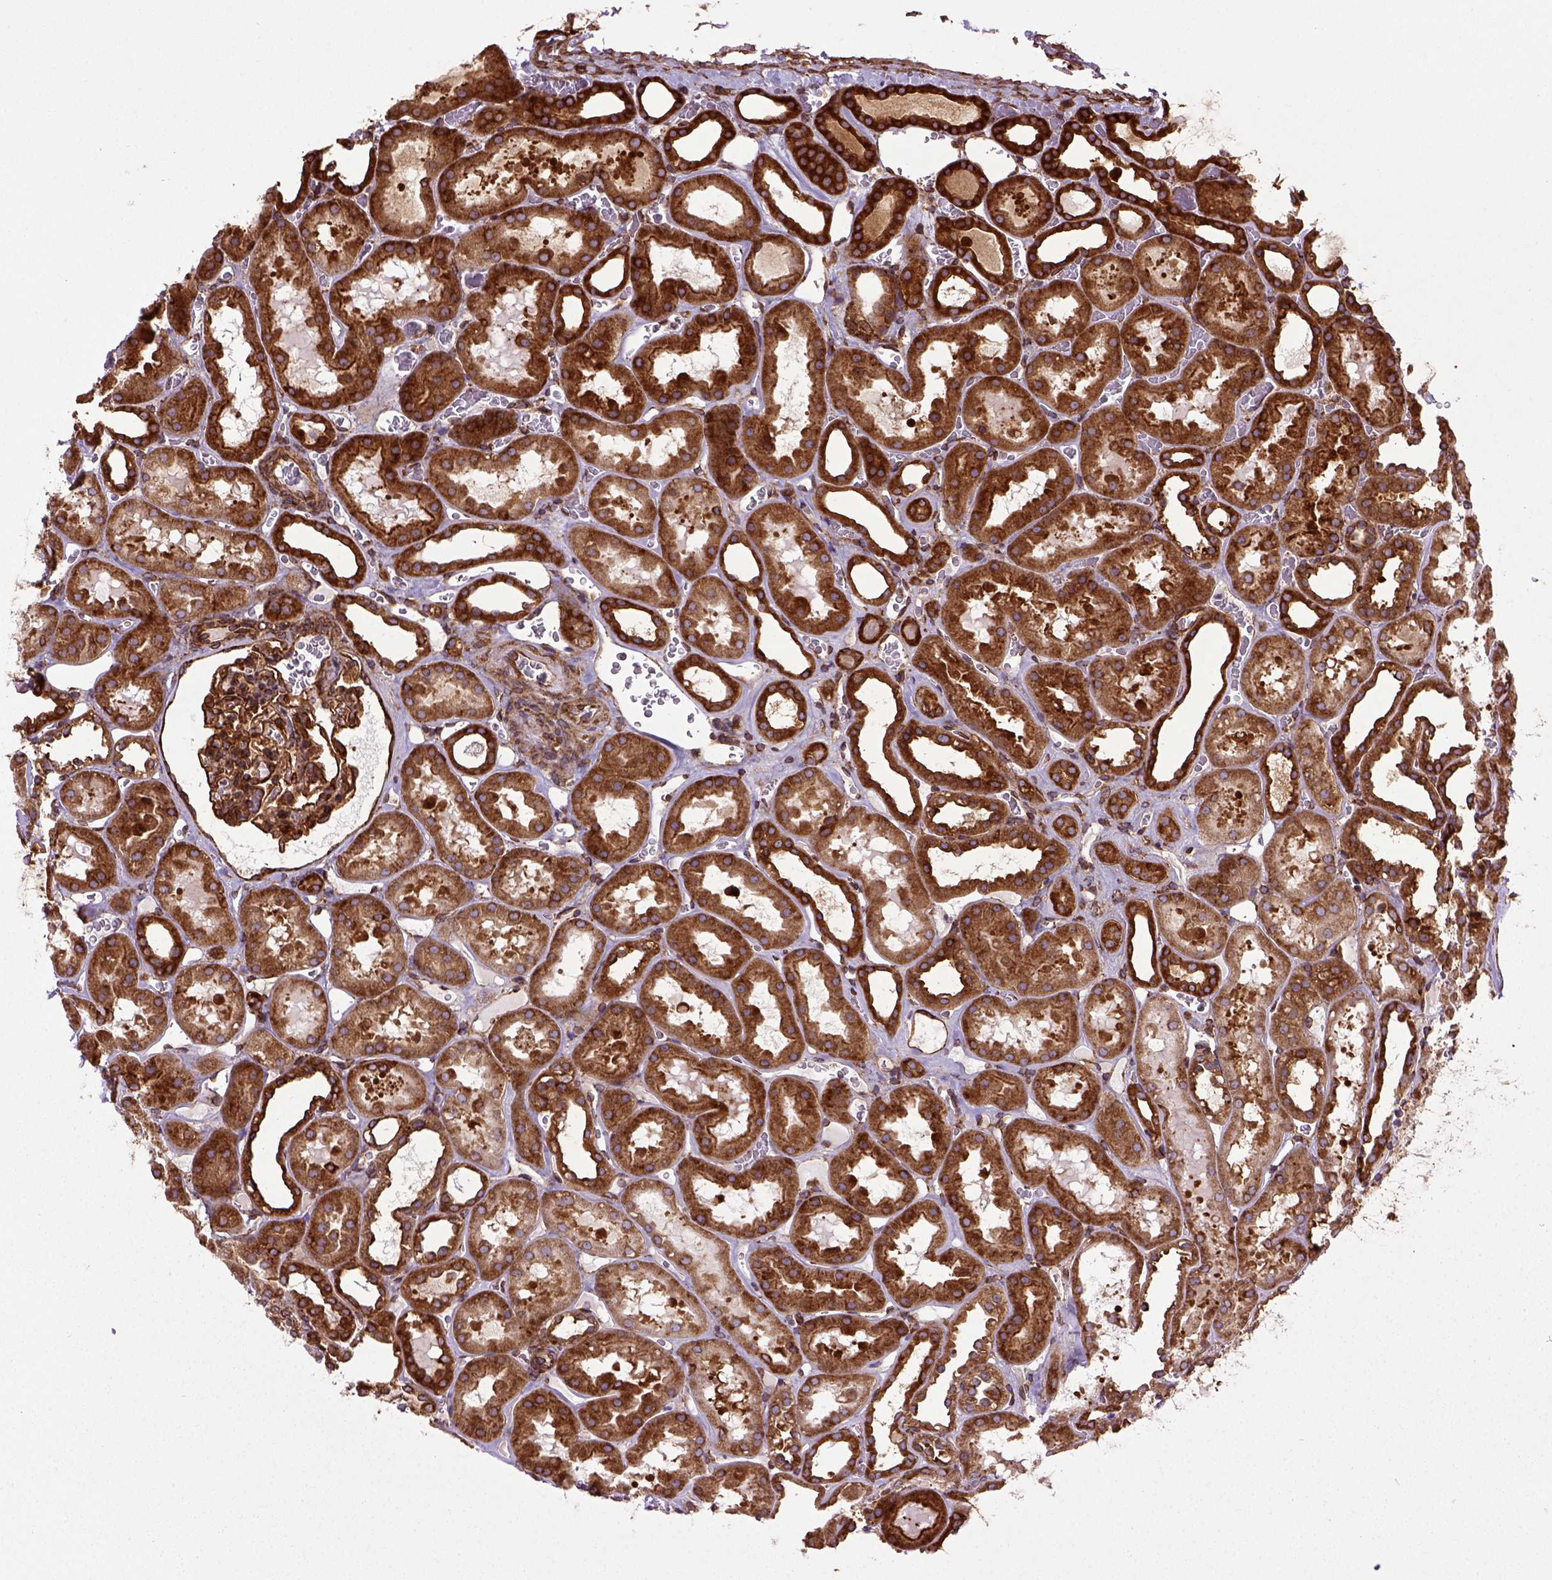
{"staining": {"intensity": "strong", "quantity": ">75%", "location": "cytoplasmic/membranous"}, "tissue": "kidney", "cell_type": "Cells in glomeruli", "image_type": "normal", "snomed": [{"axis": "morphology", "description": "Normal tissue, NOS"}, {"axis": "topography", "description": "Kidney"}], "caption": "Human kidney stained for a protein (brown) exhibits strong cytoplasmic/membranous positive expression in about >75% of cells in glomeruli.", "gene": "CAPRIN1", "patient": {"sex": "female", "age": 41}}